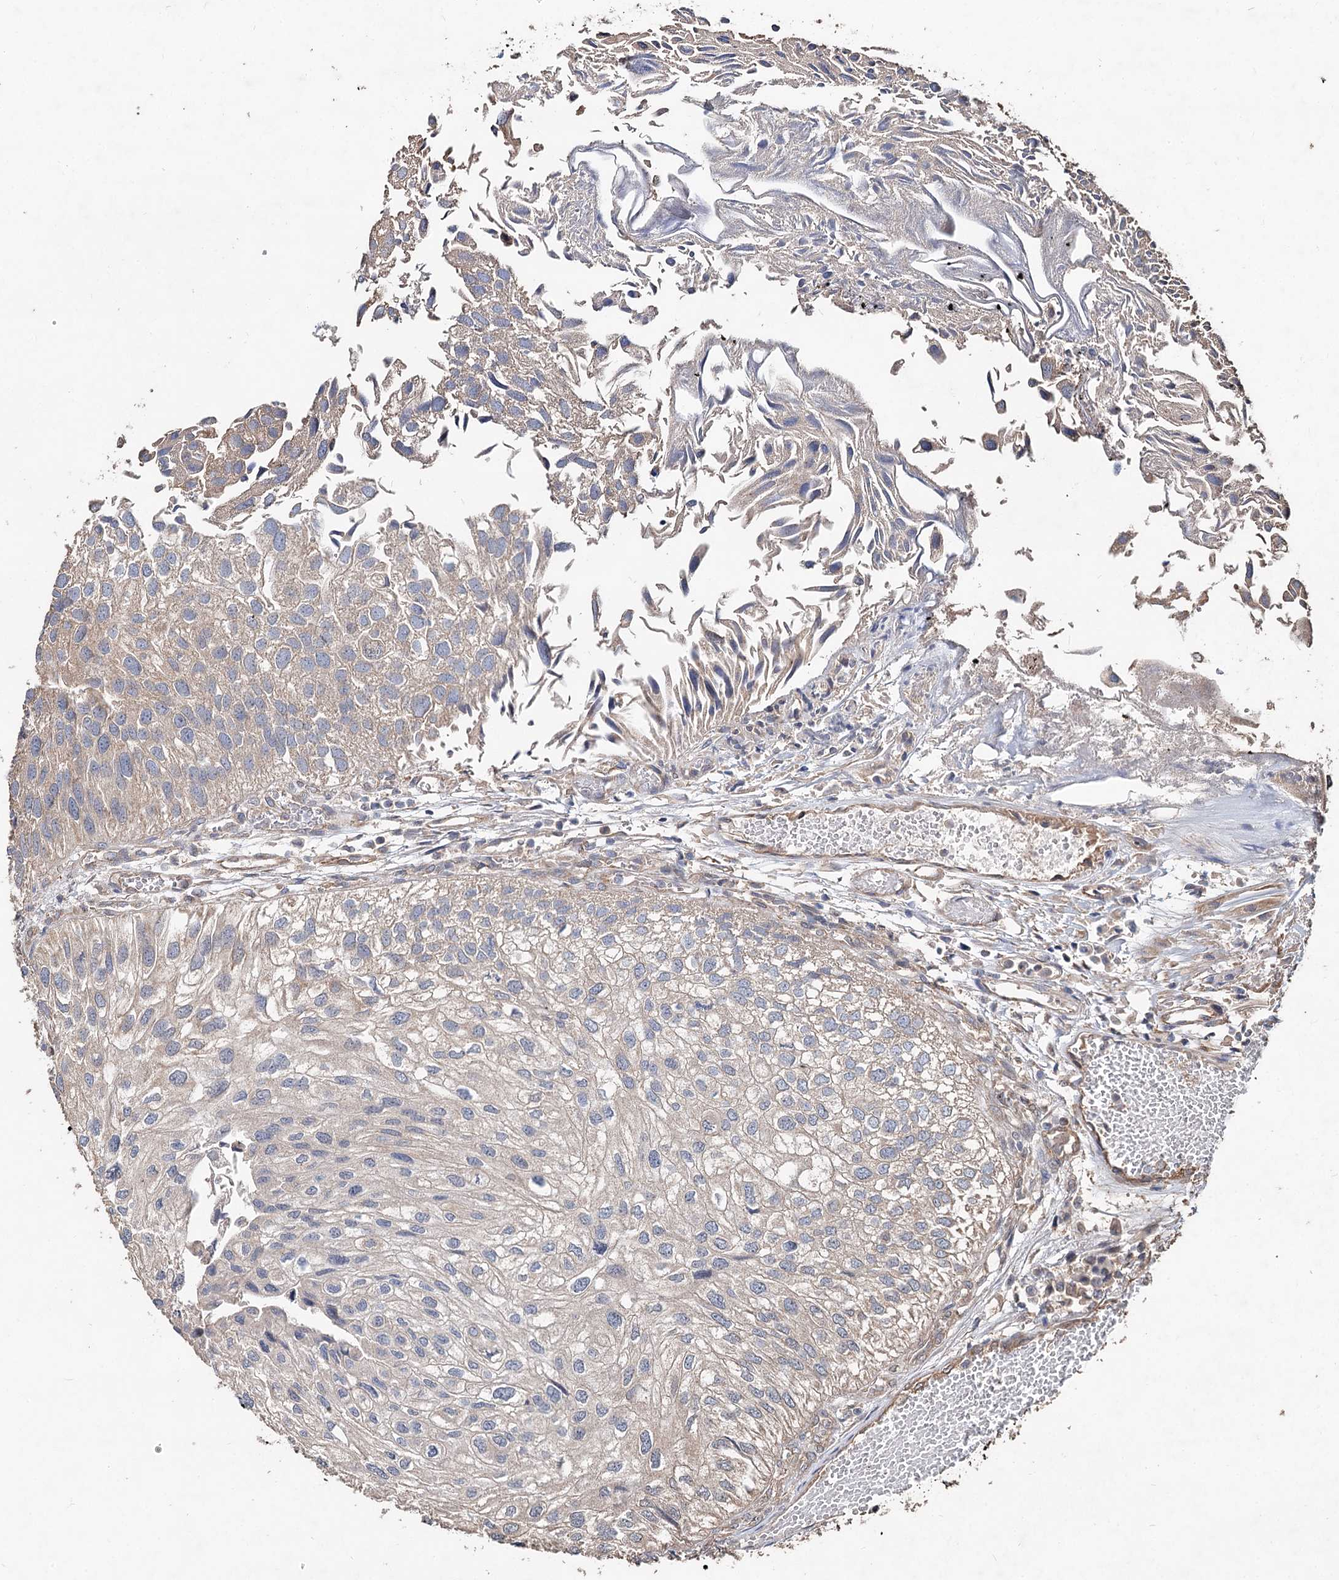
{"staining": {"intensity": "negative", "quantity": "none", "location": "none"}, "tissue": "urothelial cancer", "cell_type": "Tumor cells", "image_type": "cancer", "snomed": [{"axis": "morphology", "description": "Urothelial carcinoma, Low grade"}, {"axis": "topography", "description": "Urinary bladder"}], "caption": "Immunohistochemistry image of neoplastic tissue: low-grade urothelial carcinoma stained with DAB (3,3'-diaminobenzidine) exhibits no significant protein staining in tumor cells.", "gene": "SPART", "patient": {"sex": "female", "age": 89}}